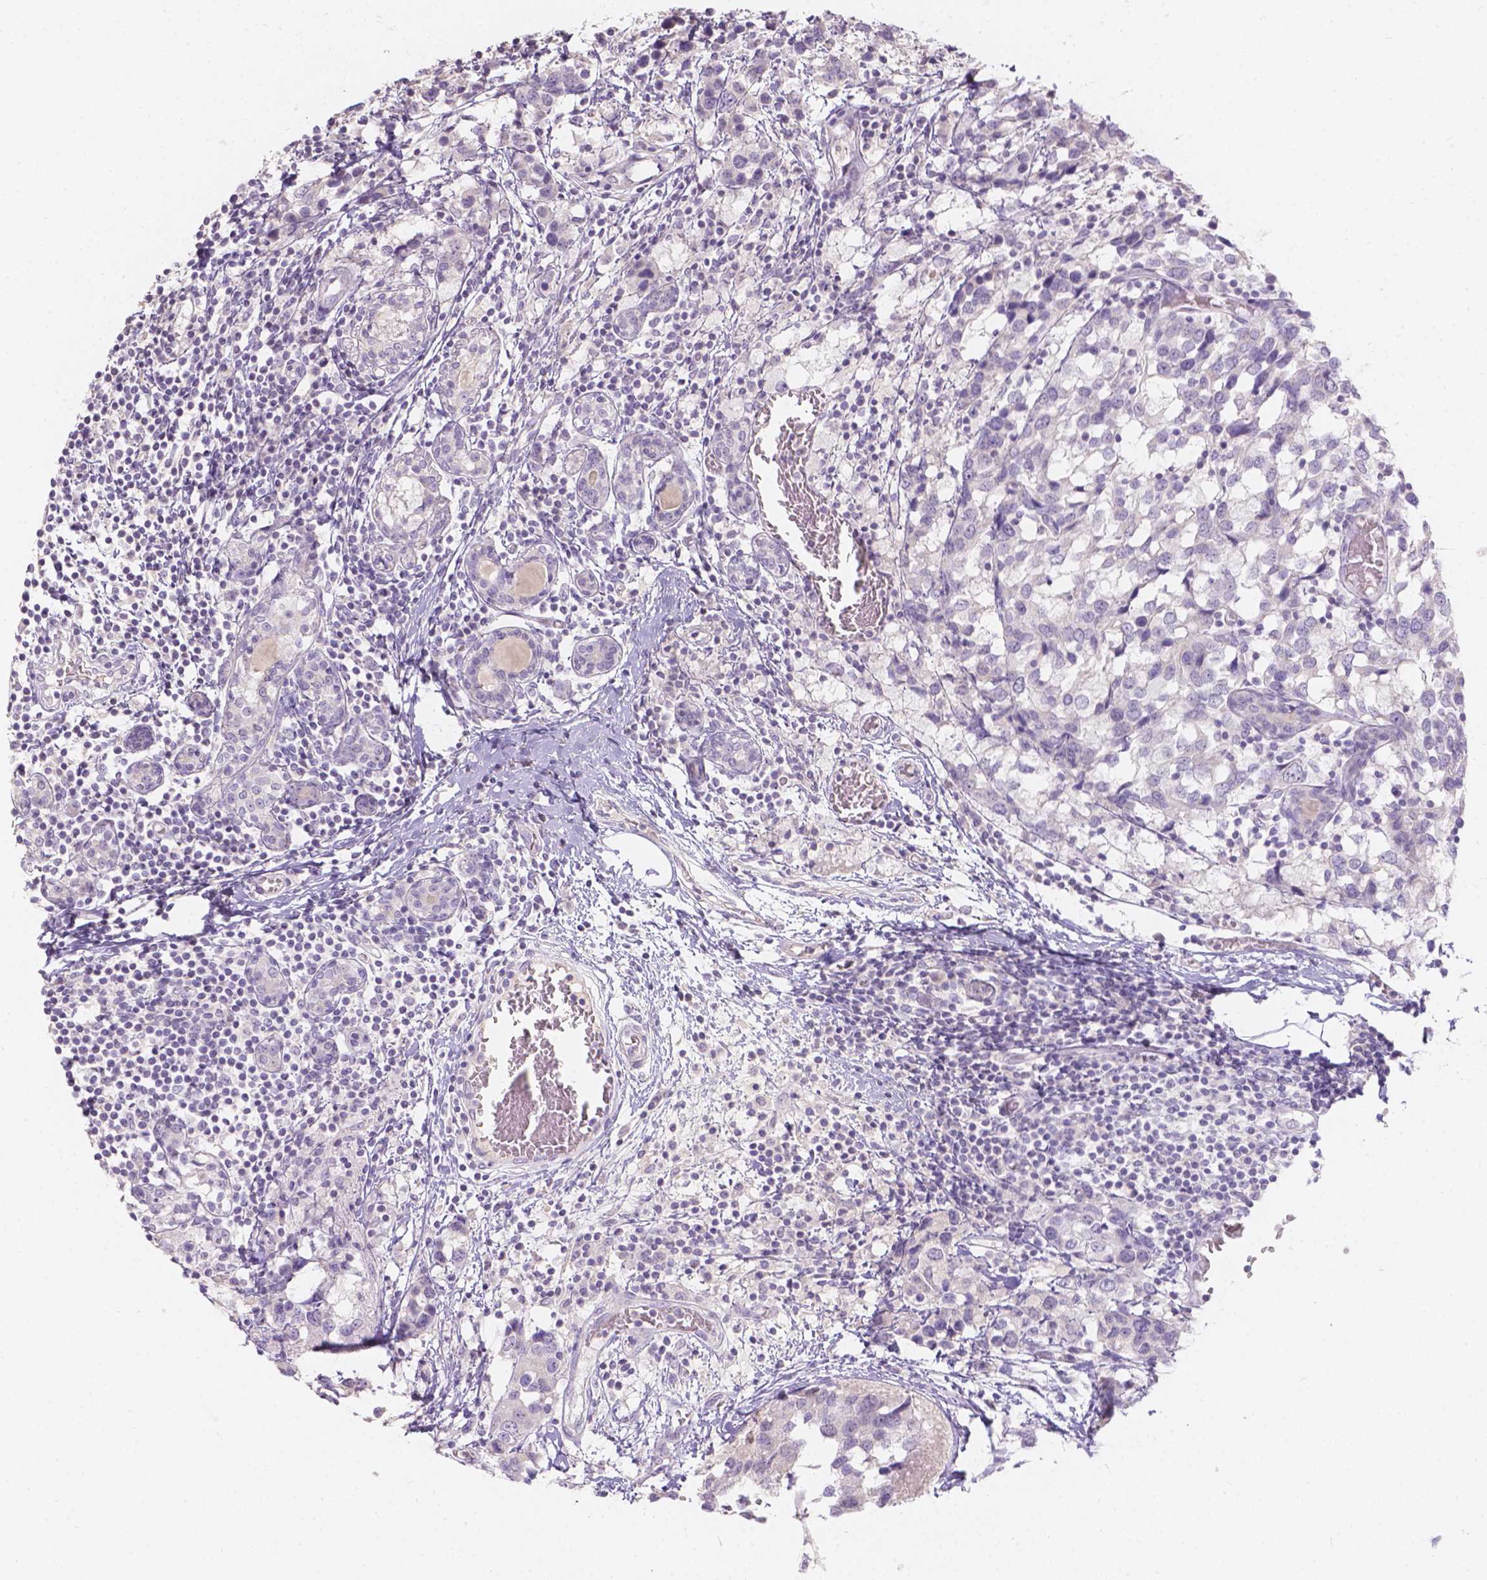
{"staining": {"intensity": "negative", "quantity": "none", "location": "none"}, "tissue": "breast cancer", "cell_type": "Tumor cells", "image_type": "cancer", "snomed": [{"axis": "morphology", "description": "Lobular carcinoma"}, {"axis": "topography", "description": "Breast"}], "caption": "This image is of breast cancer stained with IHC to label a protein in brown with the nuclei are counter-stained blue. There is no expression in tumor cells.", "gene": "DCAF4L1", "patient": {"sex": "female", "age": 59}}